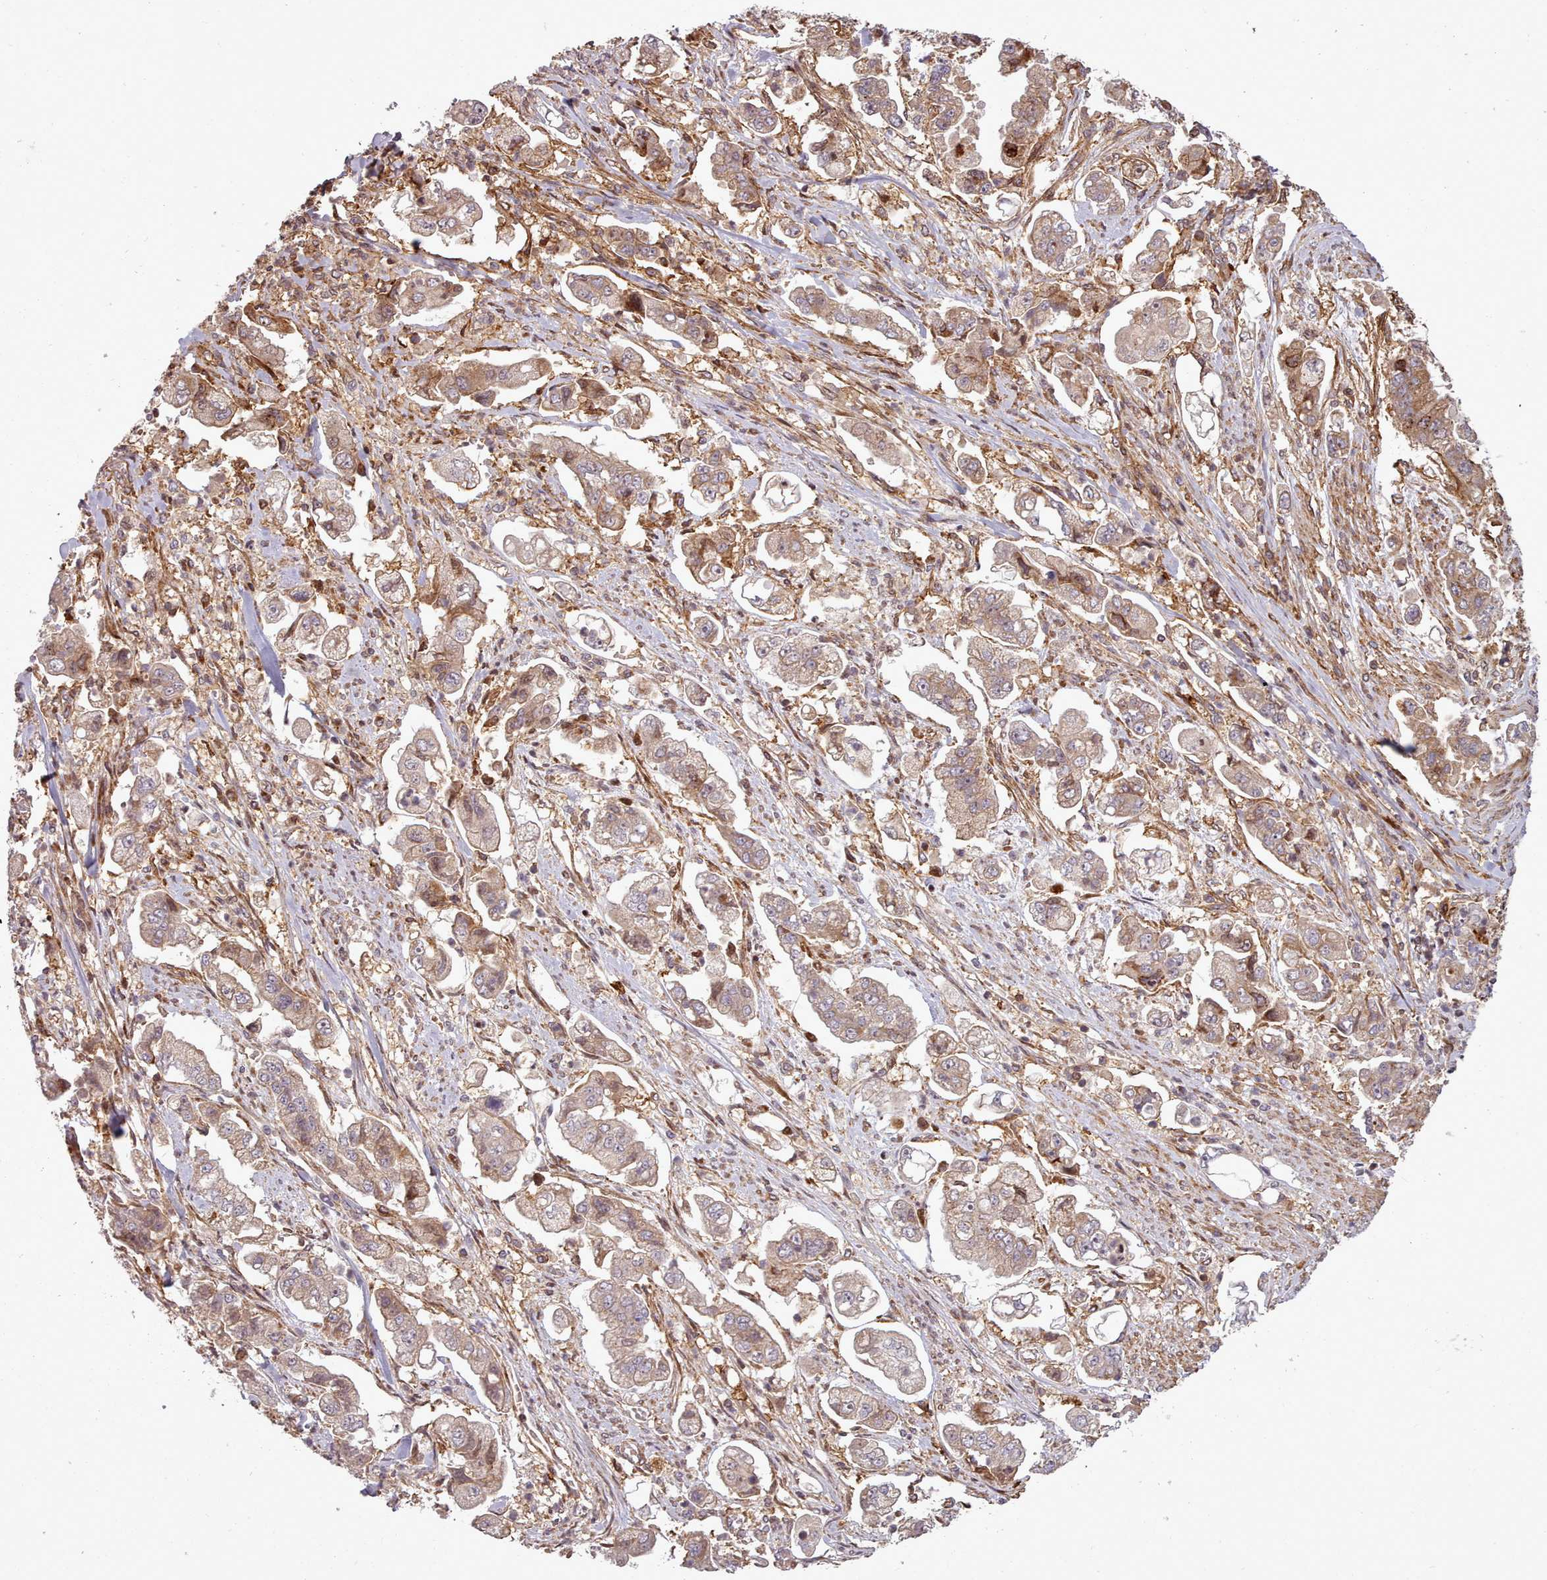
{"staining": {"intensity": "weak", "quantity": "25%-75%", "location": "cytoplasmic/membranous"}, "tissue": "stomach cancer", "cell_type": "Tumor cells", "image_type": "cancer", "snomed": [{"axis": "morphology", "description": "Adenocarcinoma, NOS"}, {"axis": "topography", "description": "Stomach"}], "caption": "Protein staining of adenocarcinoma (stomach) tissue demonstrates weak cytoplasmic/membranous expression in about 25%-75% of tumor cells.", "gene": "NLRP7", "patient": {"sex": "male", "age": 62}}